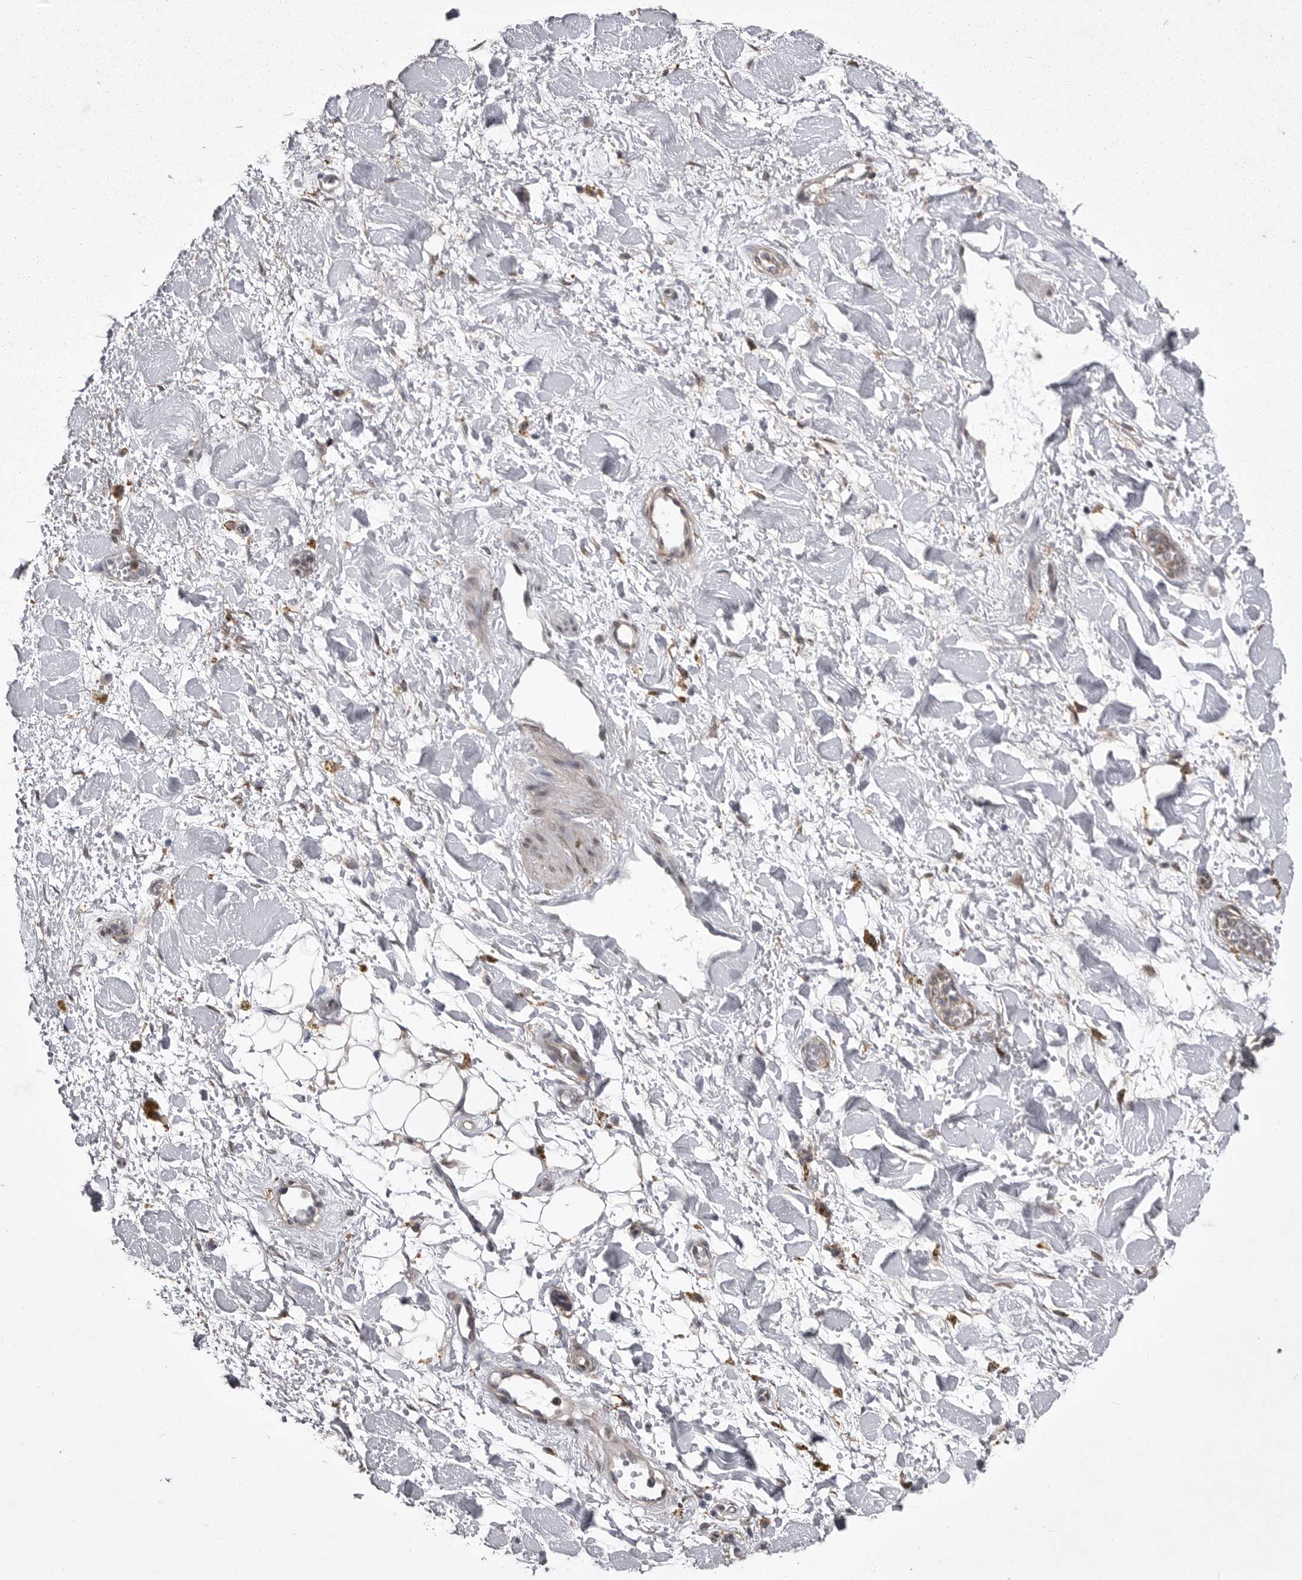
{"staining": {"intensity": "moderate", "quantity": ">75%", "location": "cytoplasmic/membranous"}, "tissue": "adipose tissue", "cell_type": "Adipocytes", "image_type": "normal", "snomed": [{"axis": "morphology", "description": "Normal tissue, NOS"}, {"axis": "topography", "description": "Kidney"}, {"axis": "topography", "description": "Peripheral nerve tissue"}], "caption": "Benign adipose tissue reveals moderate cytoplasmic/membranous positivity in about >75% of adipocytes, visualized by immunohistochemistry. (Brightfield microscopy of DAB IHC at high magnification).", "gene": "ABL1", "patient": {"sex": "male", "age": 7}}